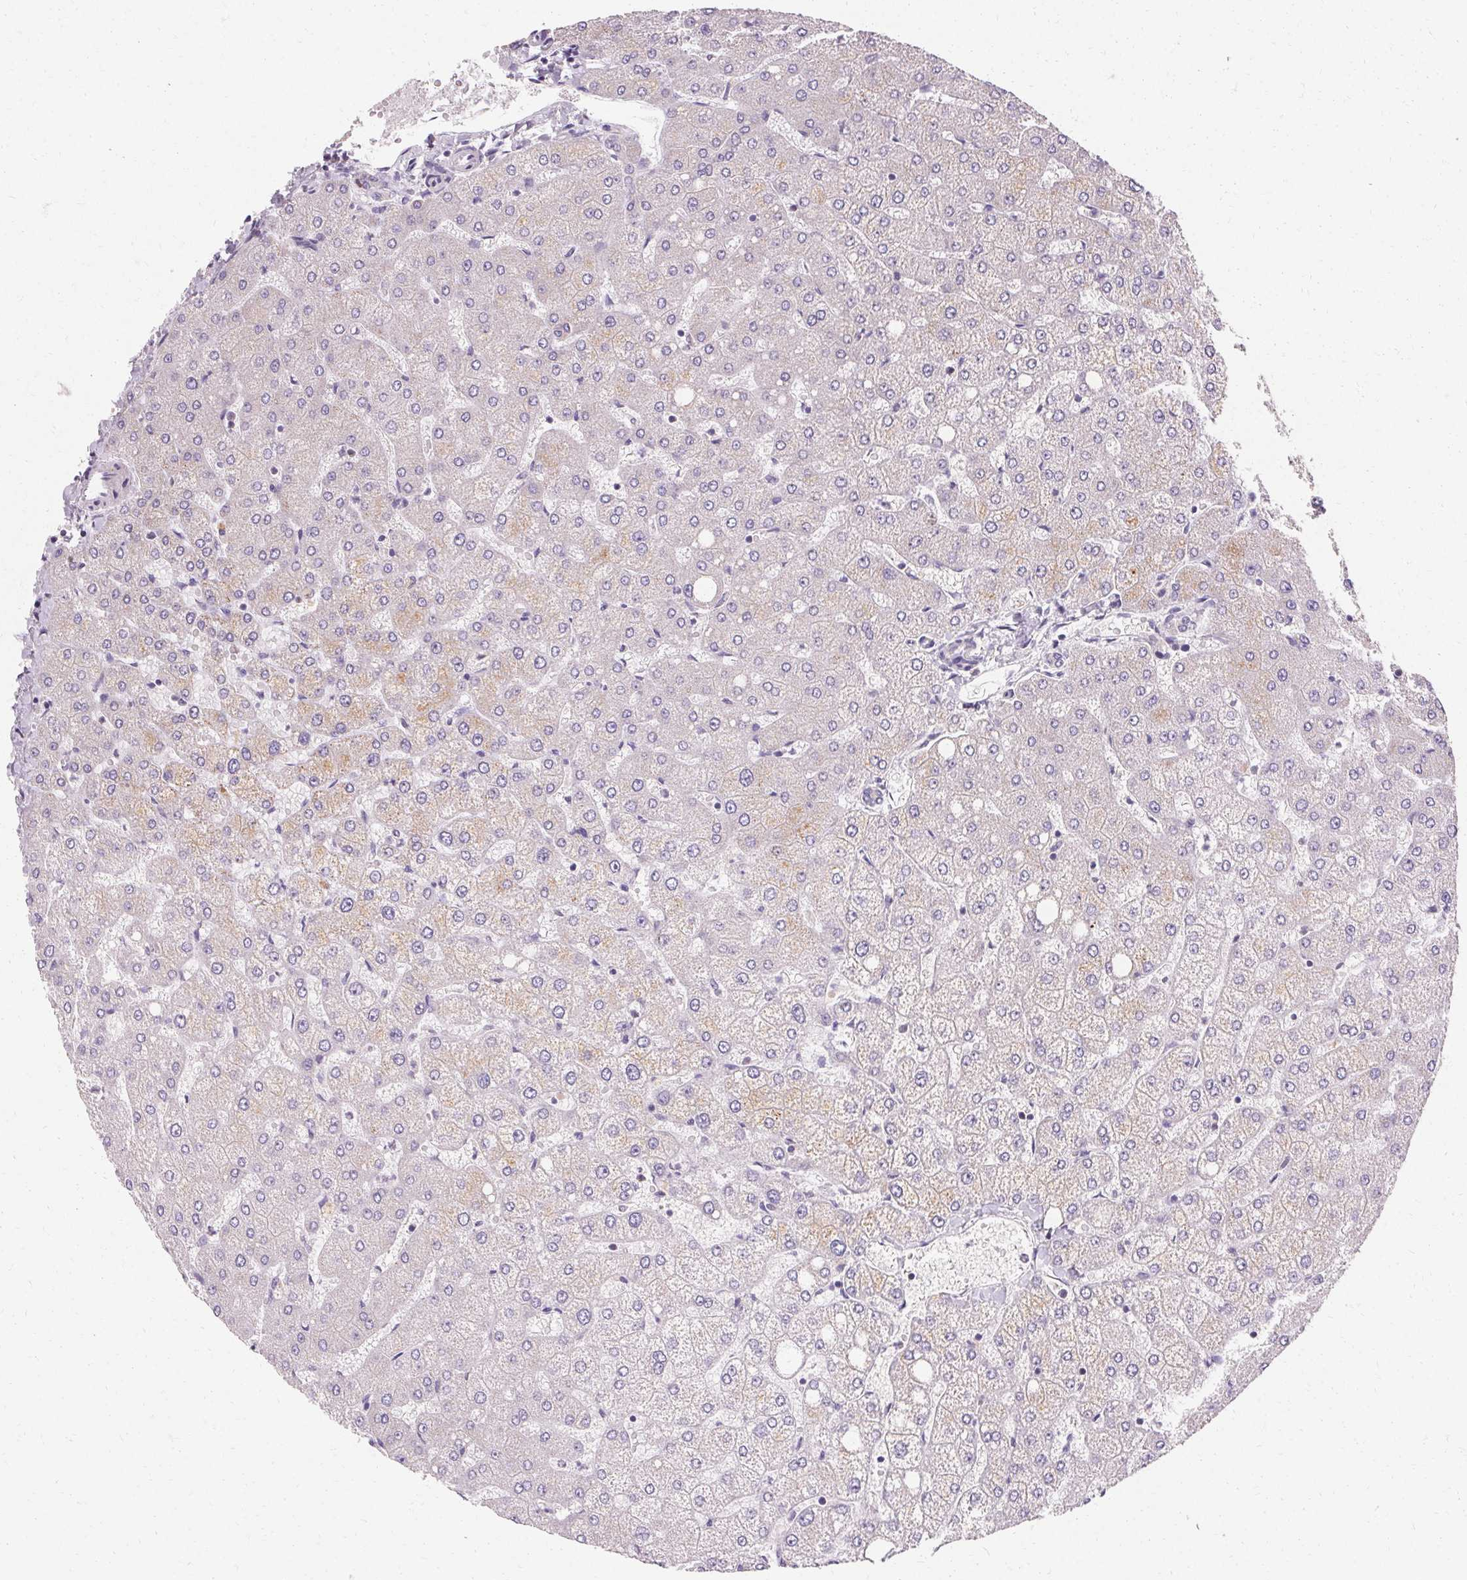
{"staining": {"intensity": "negative", "quantity": "none", "location": "none"}, "tissue": "liver", "cell_type": "Cholangiocytes", "image_type": "normal", "snomed": [{"axis": "morphology", "description": "Normal tissue, NOS"}, {"axis": "topography", "description": "Liver"}], "caption": "This photomicrograph is of normal liver stained with immunohistochemistry (IHC) to label a protein in brown with the nuclei are counter-stained blue. There is no positivity in cholangiocytes.", "gene": "TRIP13", "patient": {"sex": "female", "age": 54}}